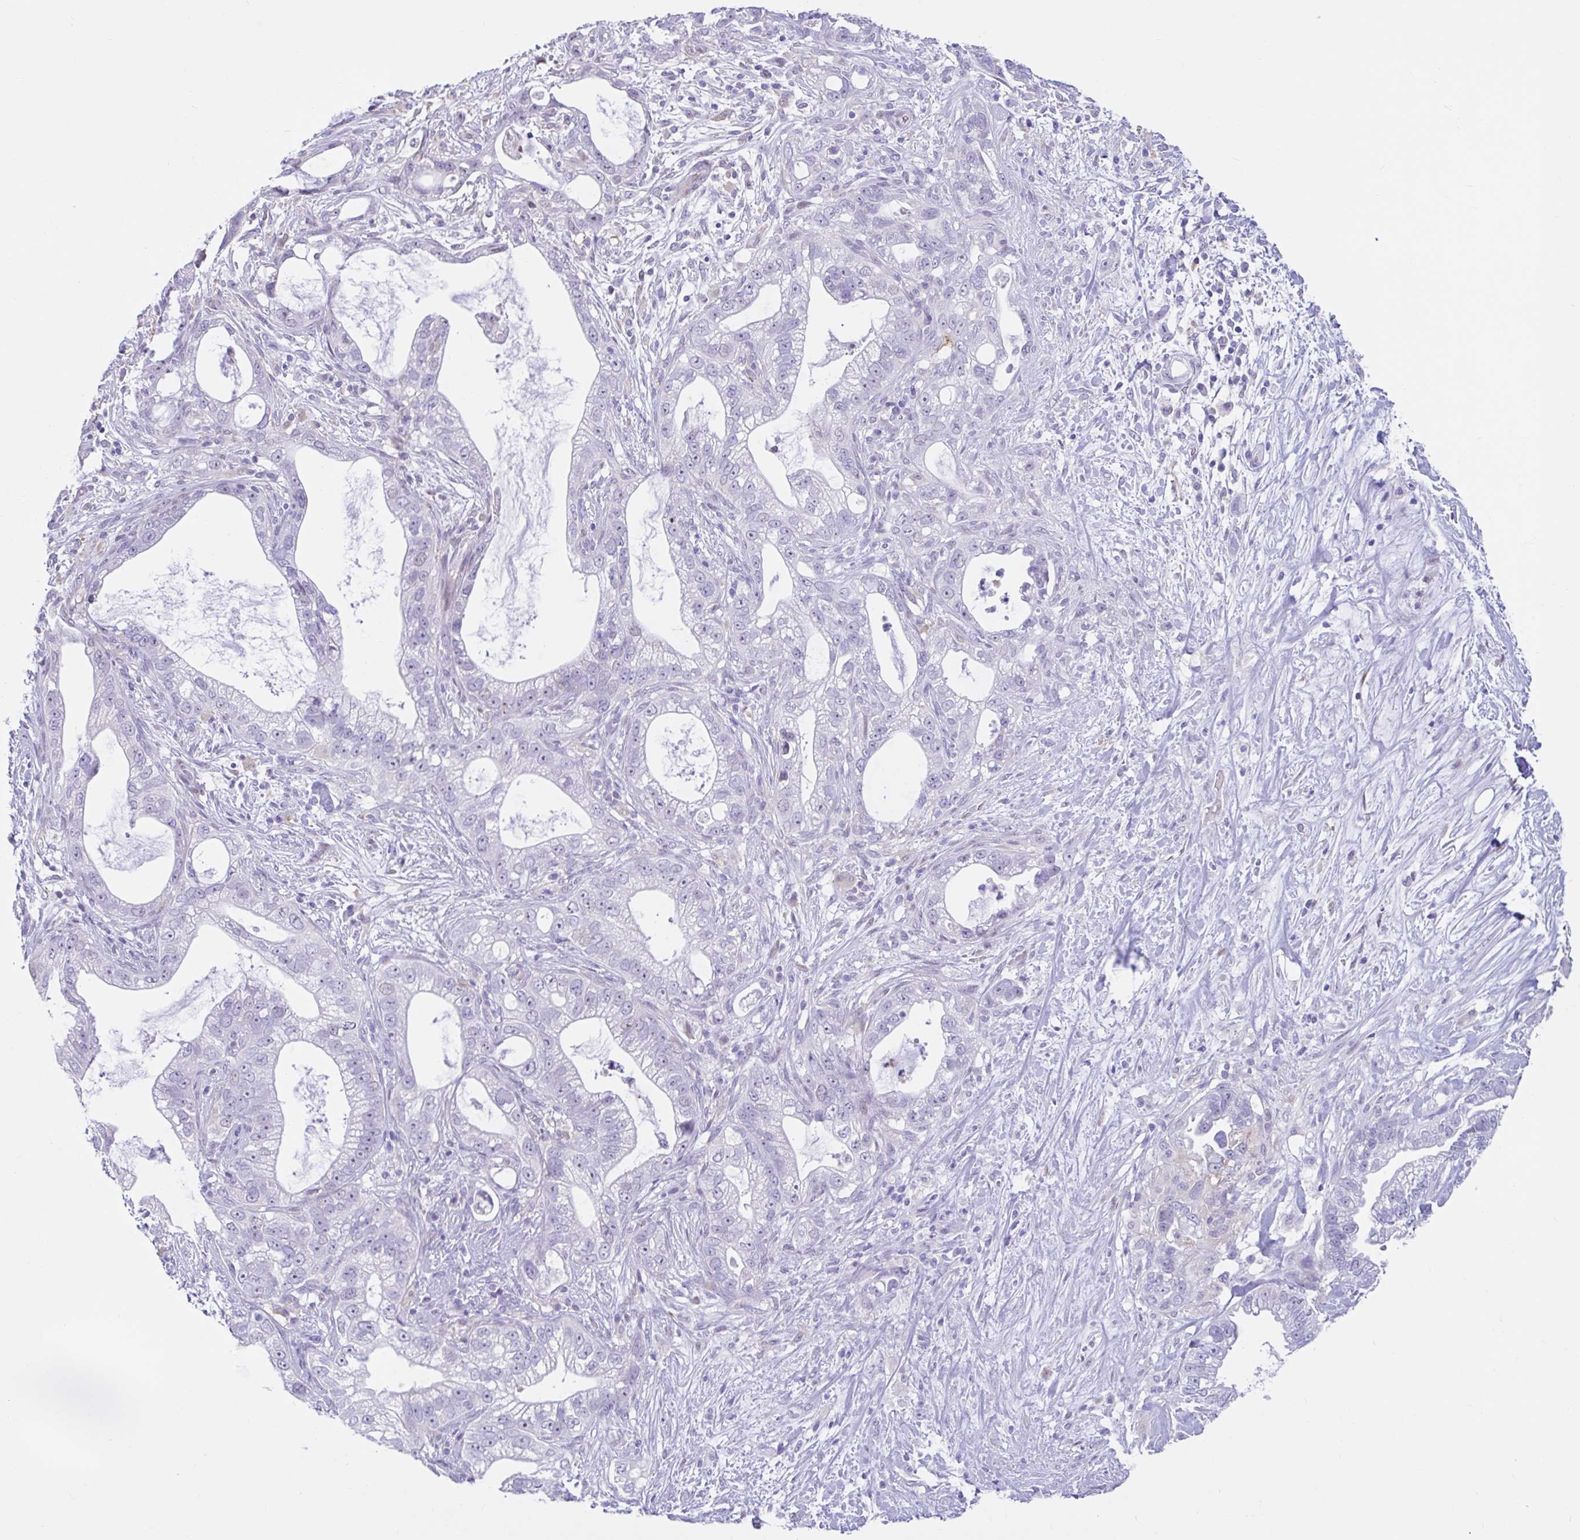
{"staining": {"intensity": "negative", "quantity": "none", "location": "none"}, "tissue": "pancreatic cancer", "cell_type": "Tumor cells", "image_type": "cancer", "snomed": [{"axis": "morphology", "description": "Adenocarcinoma, NOS"}, {"axis": "topography", "description": "Pancreas"}], "caption": "IHC micrograph of pancreatic cancer (adenocarcinoma) stained for a protein (brown), which exhibits no staining in tumor cells. Brightfield microscopy of immunohistochemistry stained with DAB (3,3'-diaminobenzidine) (brown) and hematoxylin (blue), captured at high magnification.", "gene": "NHLH2", "patient": {"sex": "male", "age": 70}}